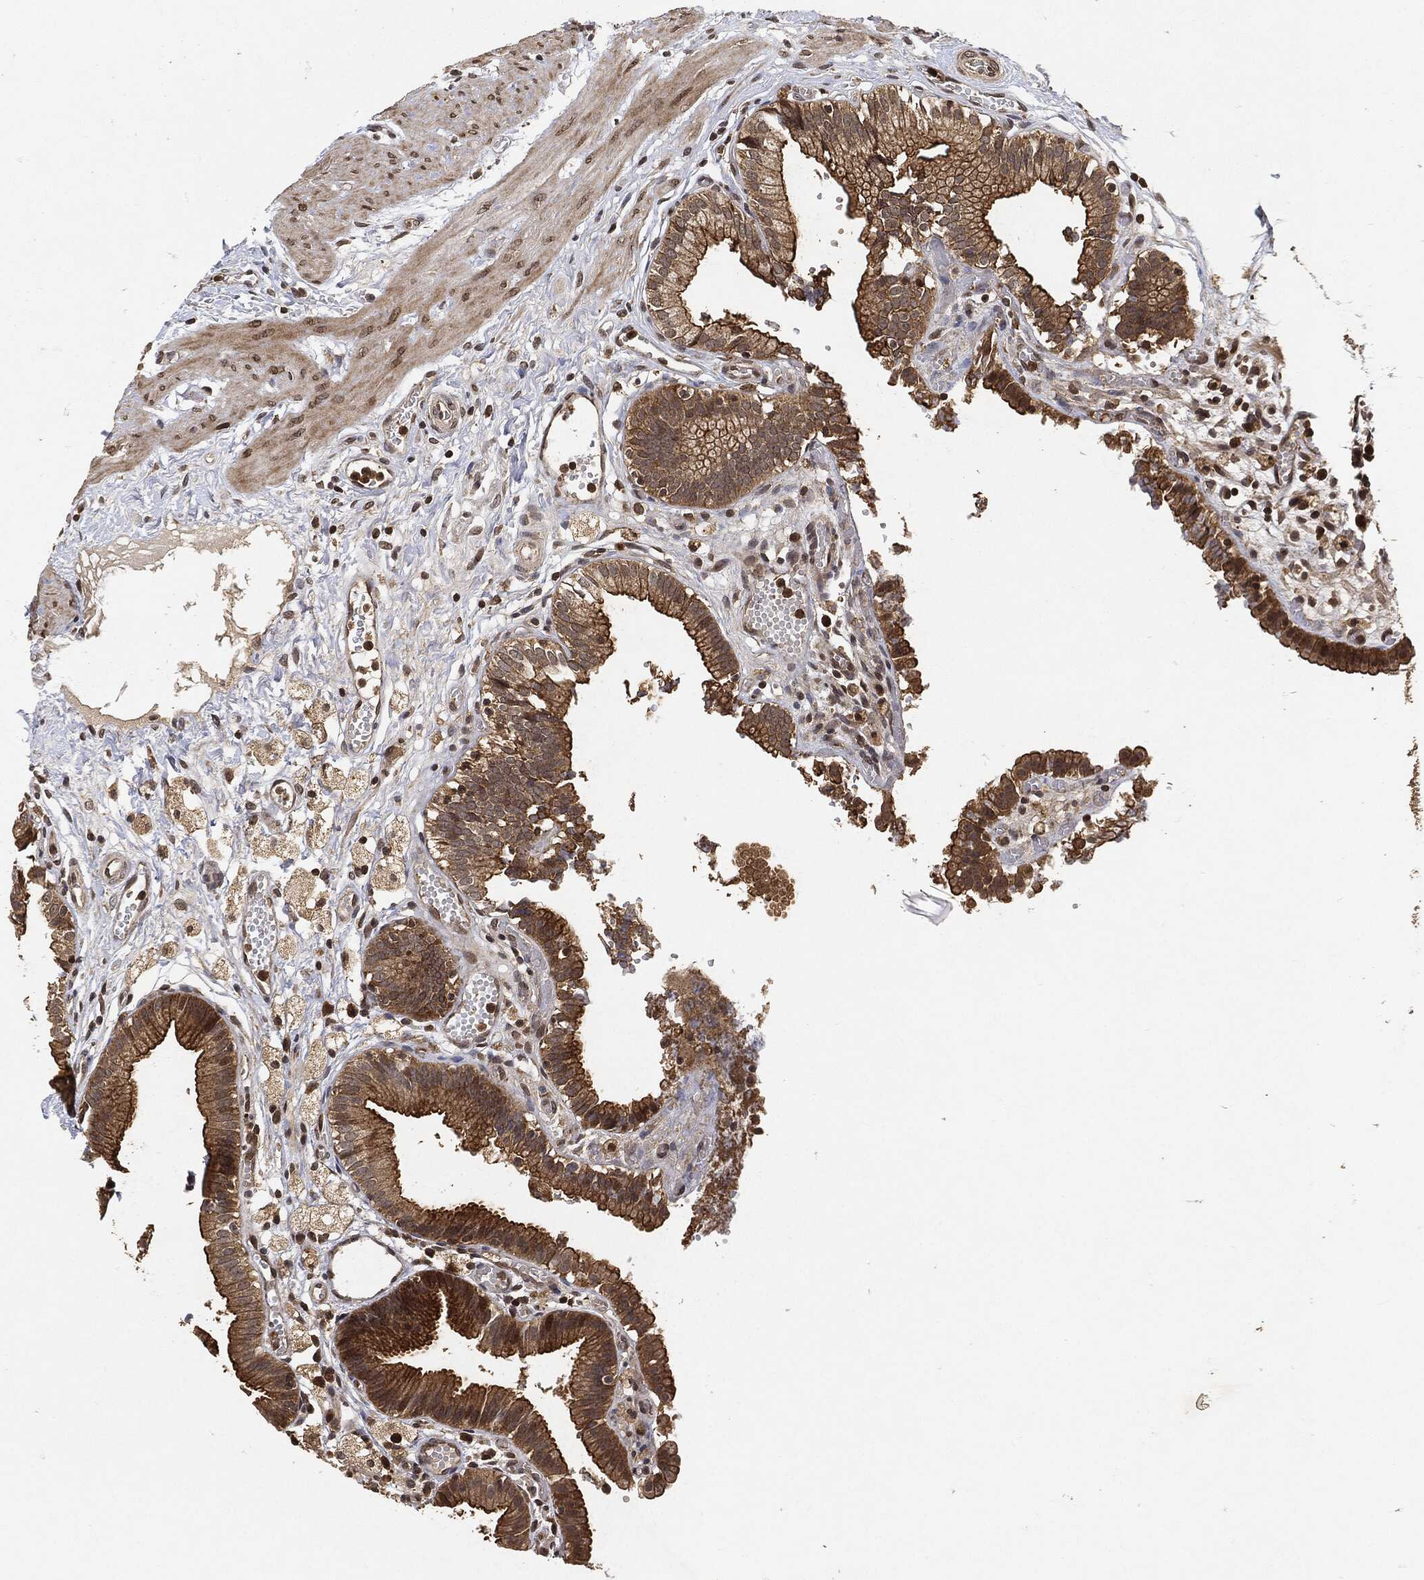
{"staining": {"intensity": "moderate", "quantity": ">75%", "location": "cytoplasmic/membranous"}, "tissue": "gallbladder", "cell_type": "Glandular cells", "image_type": "normal", "snomed": [{"axis": "morphology", "description": "Normal tissue, NOS"}, {"axis": "topography", "description": "Gallbladder"}], "caption": "The histopathology image demonstrates a brown stain indicating the presence of a protein in the cytoplasmic/membranous of glandular cells in gallbladder. (Brightfield microscopy of DAB IHC at high magnification).", "gene": "ZNF226", "patient": {"sex": "female", "age": 24}}